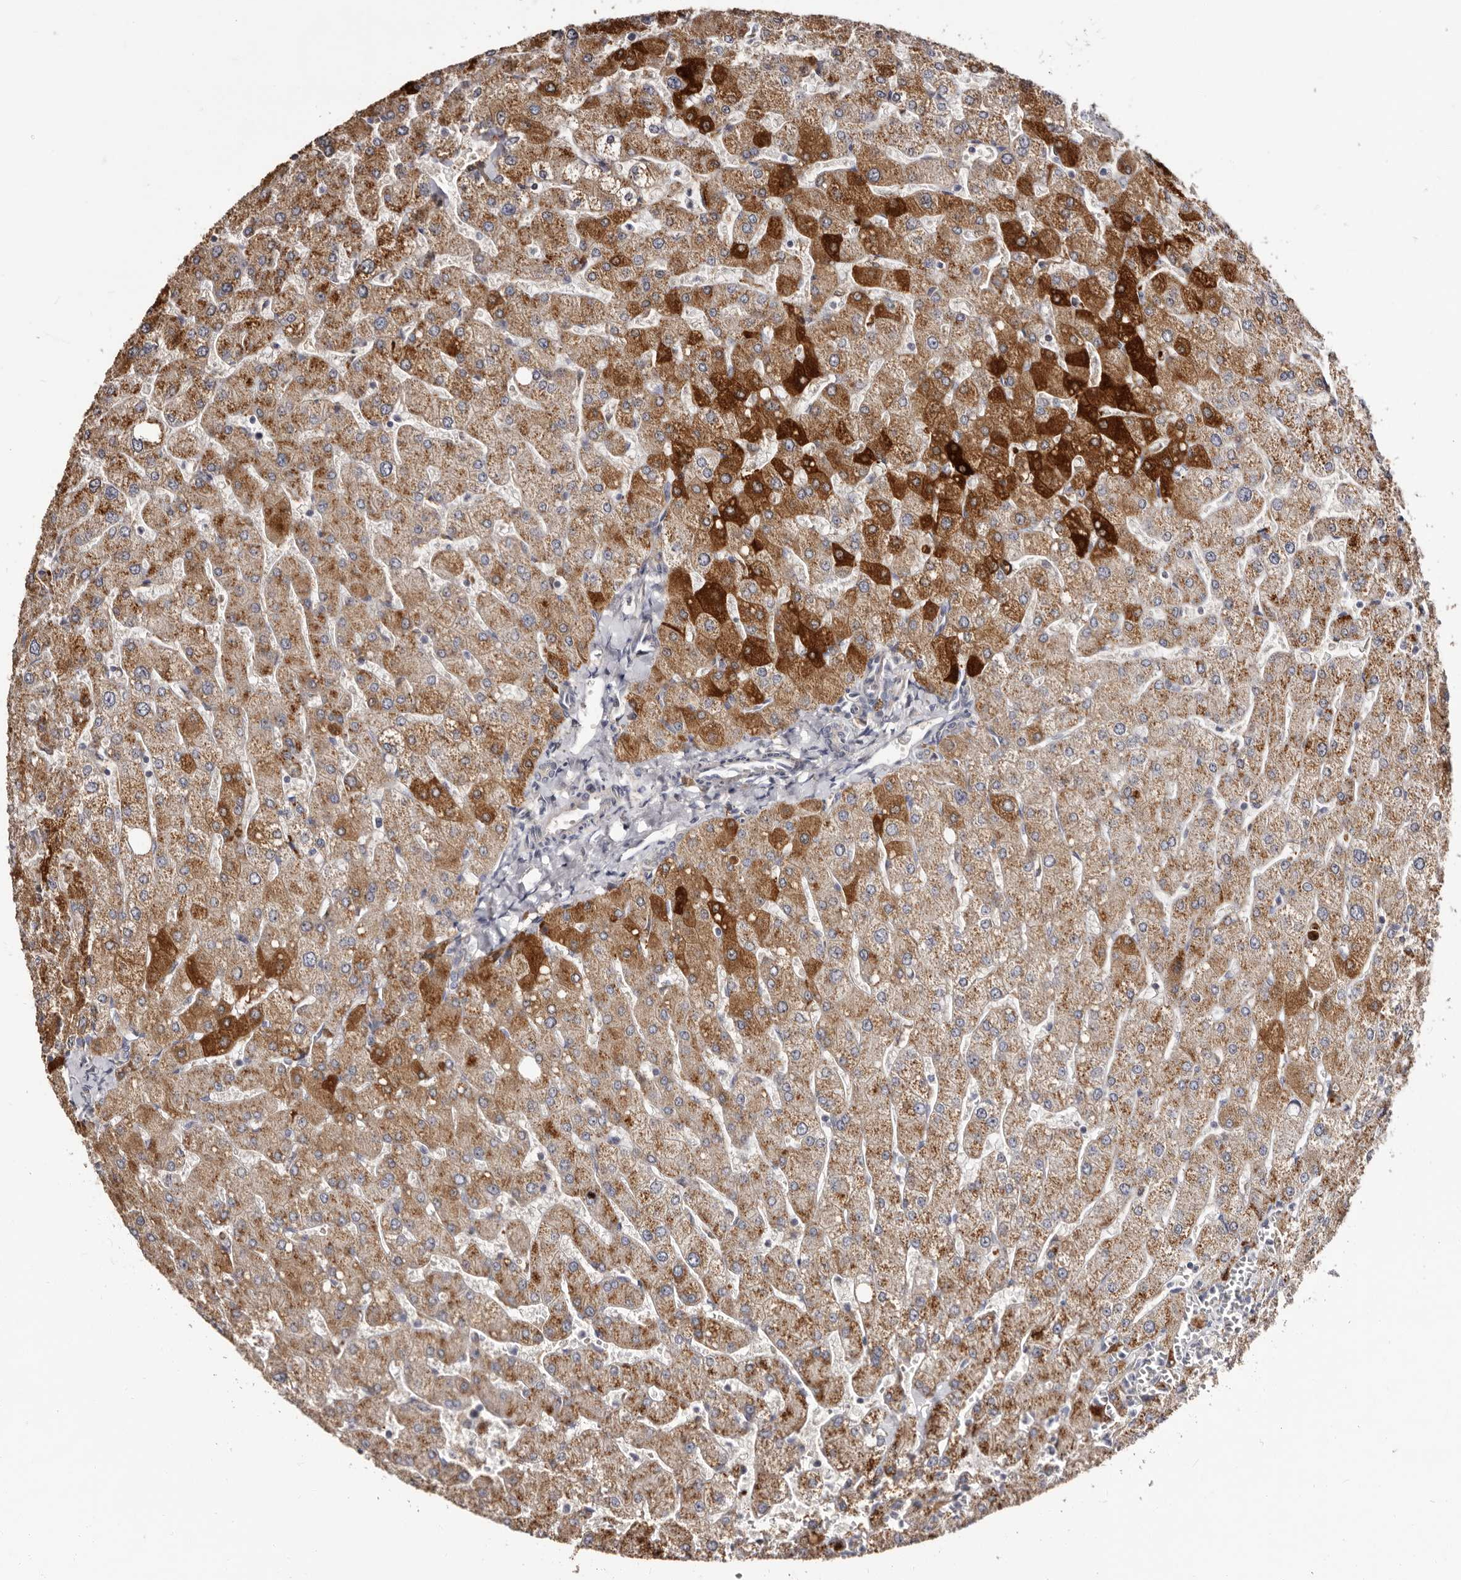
{"staining": {"intensity": "weak", "quantity": "<25%", "location": "cytoplasmic/membranous"}, "tissue": "liver", "cell_type": "Cholangiocytes", "image_type": "normal", "snomed": [{"axis": "morphology", "description": "Normal tissue, NOS"}, {"axis": "topography", "description": "Liver"}], "caption": "This is a image of IHC staining of normal liver, which shows no staining in cholangiocytes. Nuclei are stained in blue.", "gene": "PTAFR", "patient": {"sex": "male", "age": 55}}